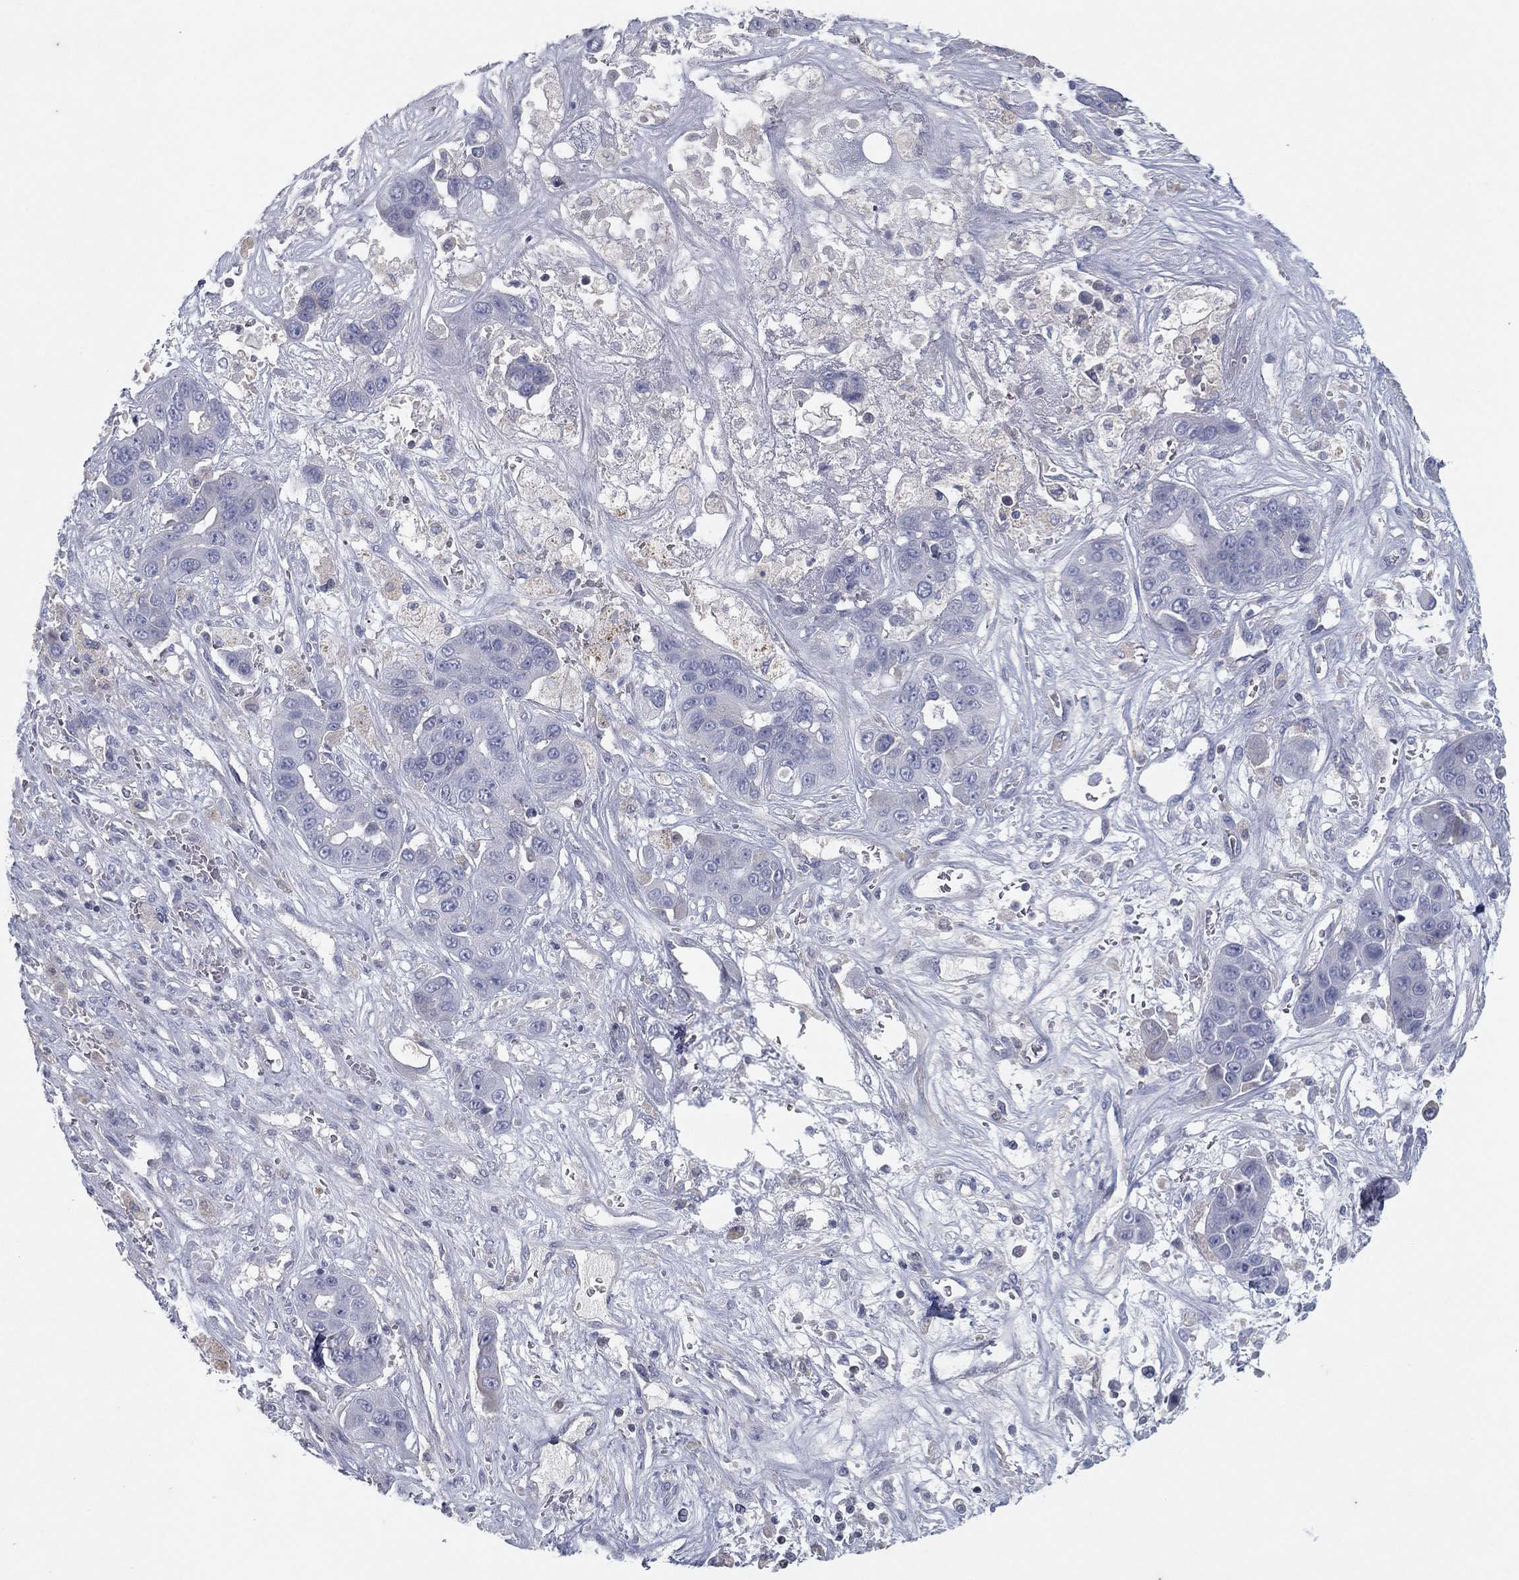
{"staining": {"intensity": "negative", "quantity": "none", "location": "none"}, "tissue": "liver cancer", "cell_type": "Tumor cells", "image_type": "cancer", "snomed": [{"axis": "morphology", "description": "Cholangiocarcinoma"}, {"axis": "topography", "description": "Liver"}], "caption": "Liver cancer stained for a protein using IHC displays no staining tumor cells.", "gene": "CPT1B", "patient": {"sex": "female", "age": 52}}